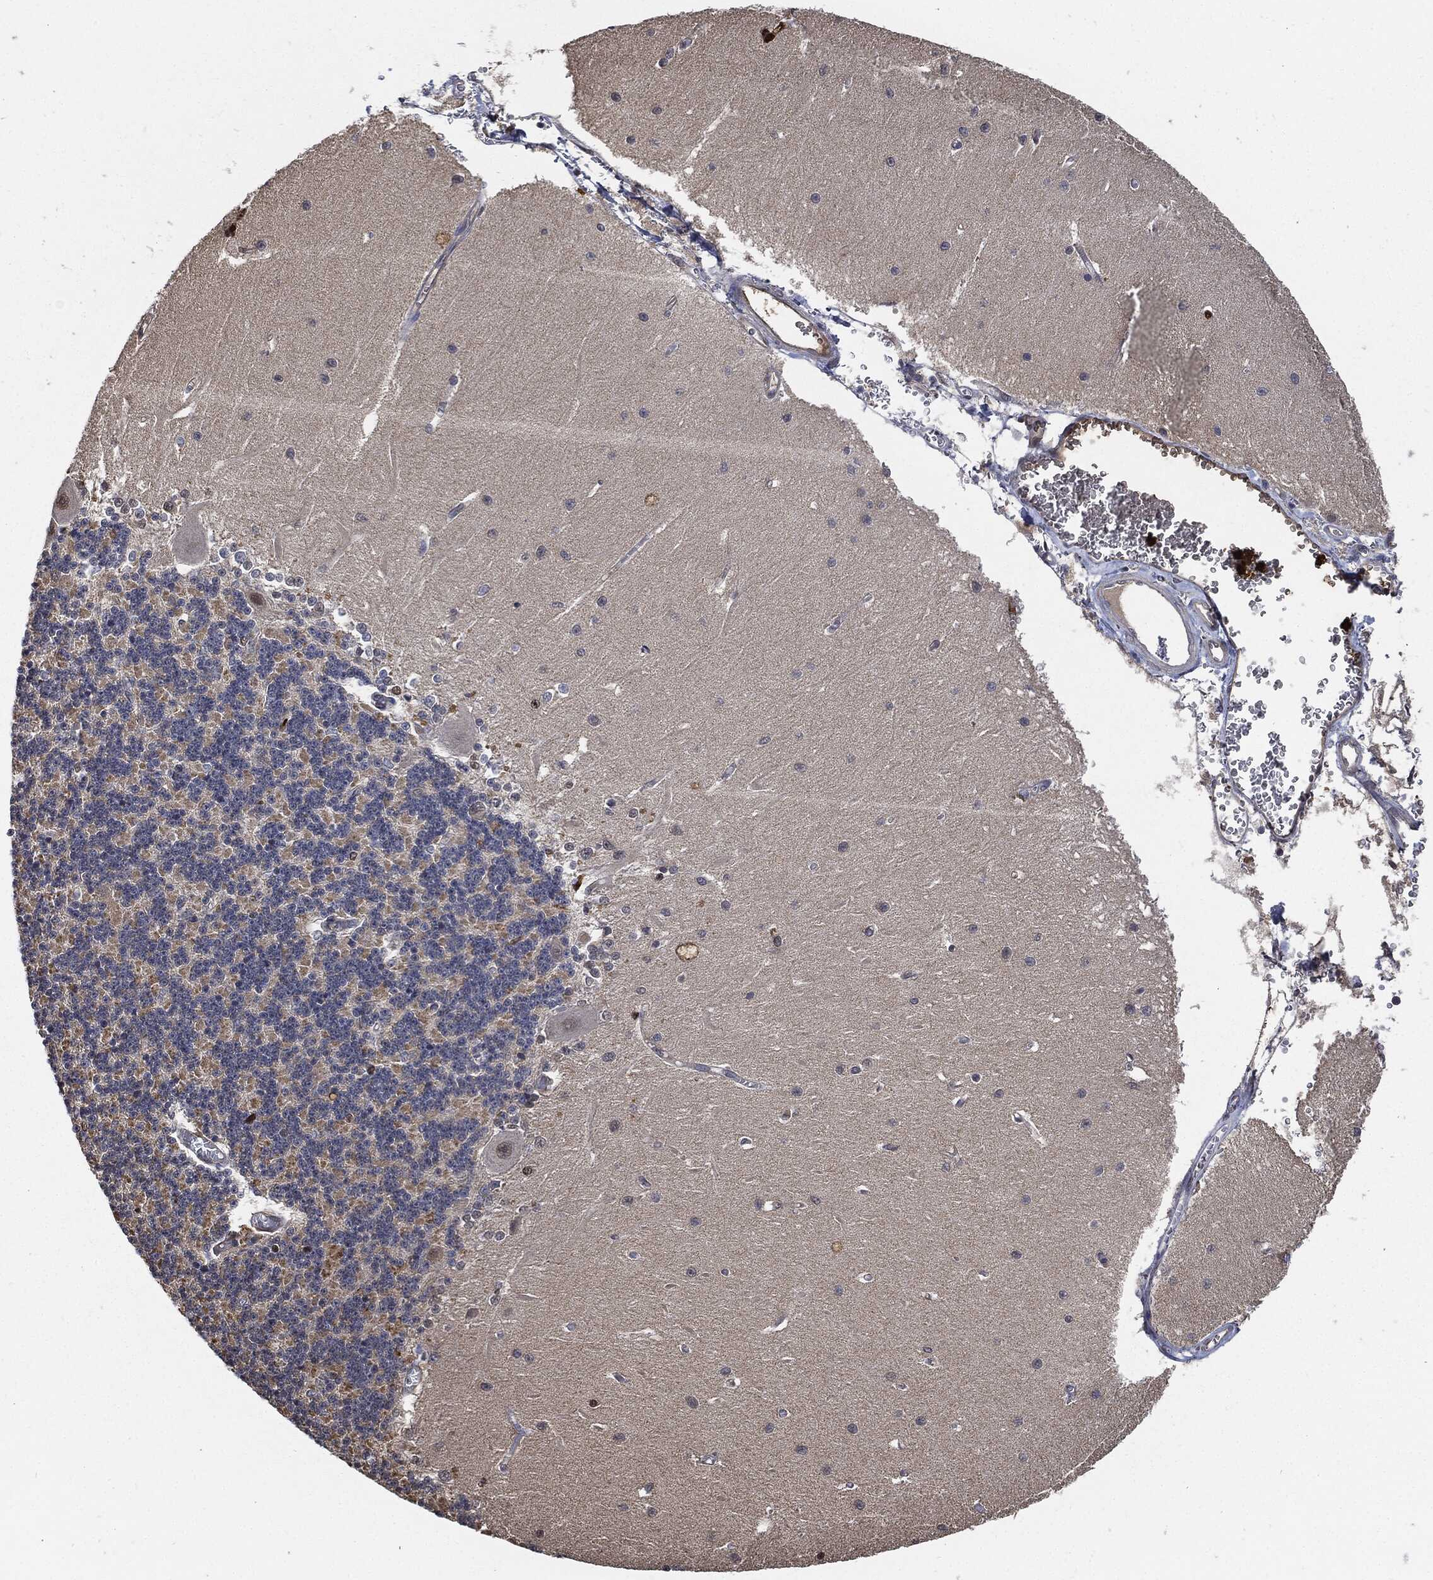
{"staining": {"intensity": "negative", "quantity": "none", "location": "none"}, "tissue": "cerebellum", "cell_type": "Cells in granular layer", "image_type": "normal", "snomed": [{"axis": "morphology", "description": "Normal tissue, NOS"}, {"axis": "topography", "description": "Cerebellum"}], "caption": "DAB immunohistochemical staining of normal human cerebellum reveals no significant positivity in cells in granular layer.", "gene": "S100A9", "patient": {"sex": "male", "age": 37}}